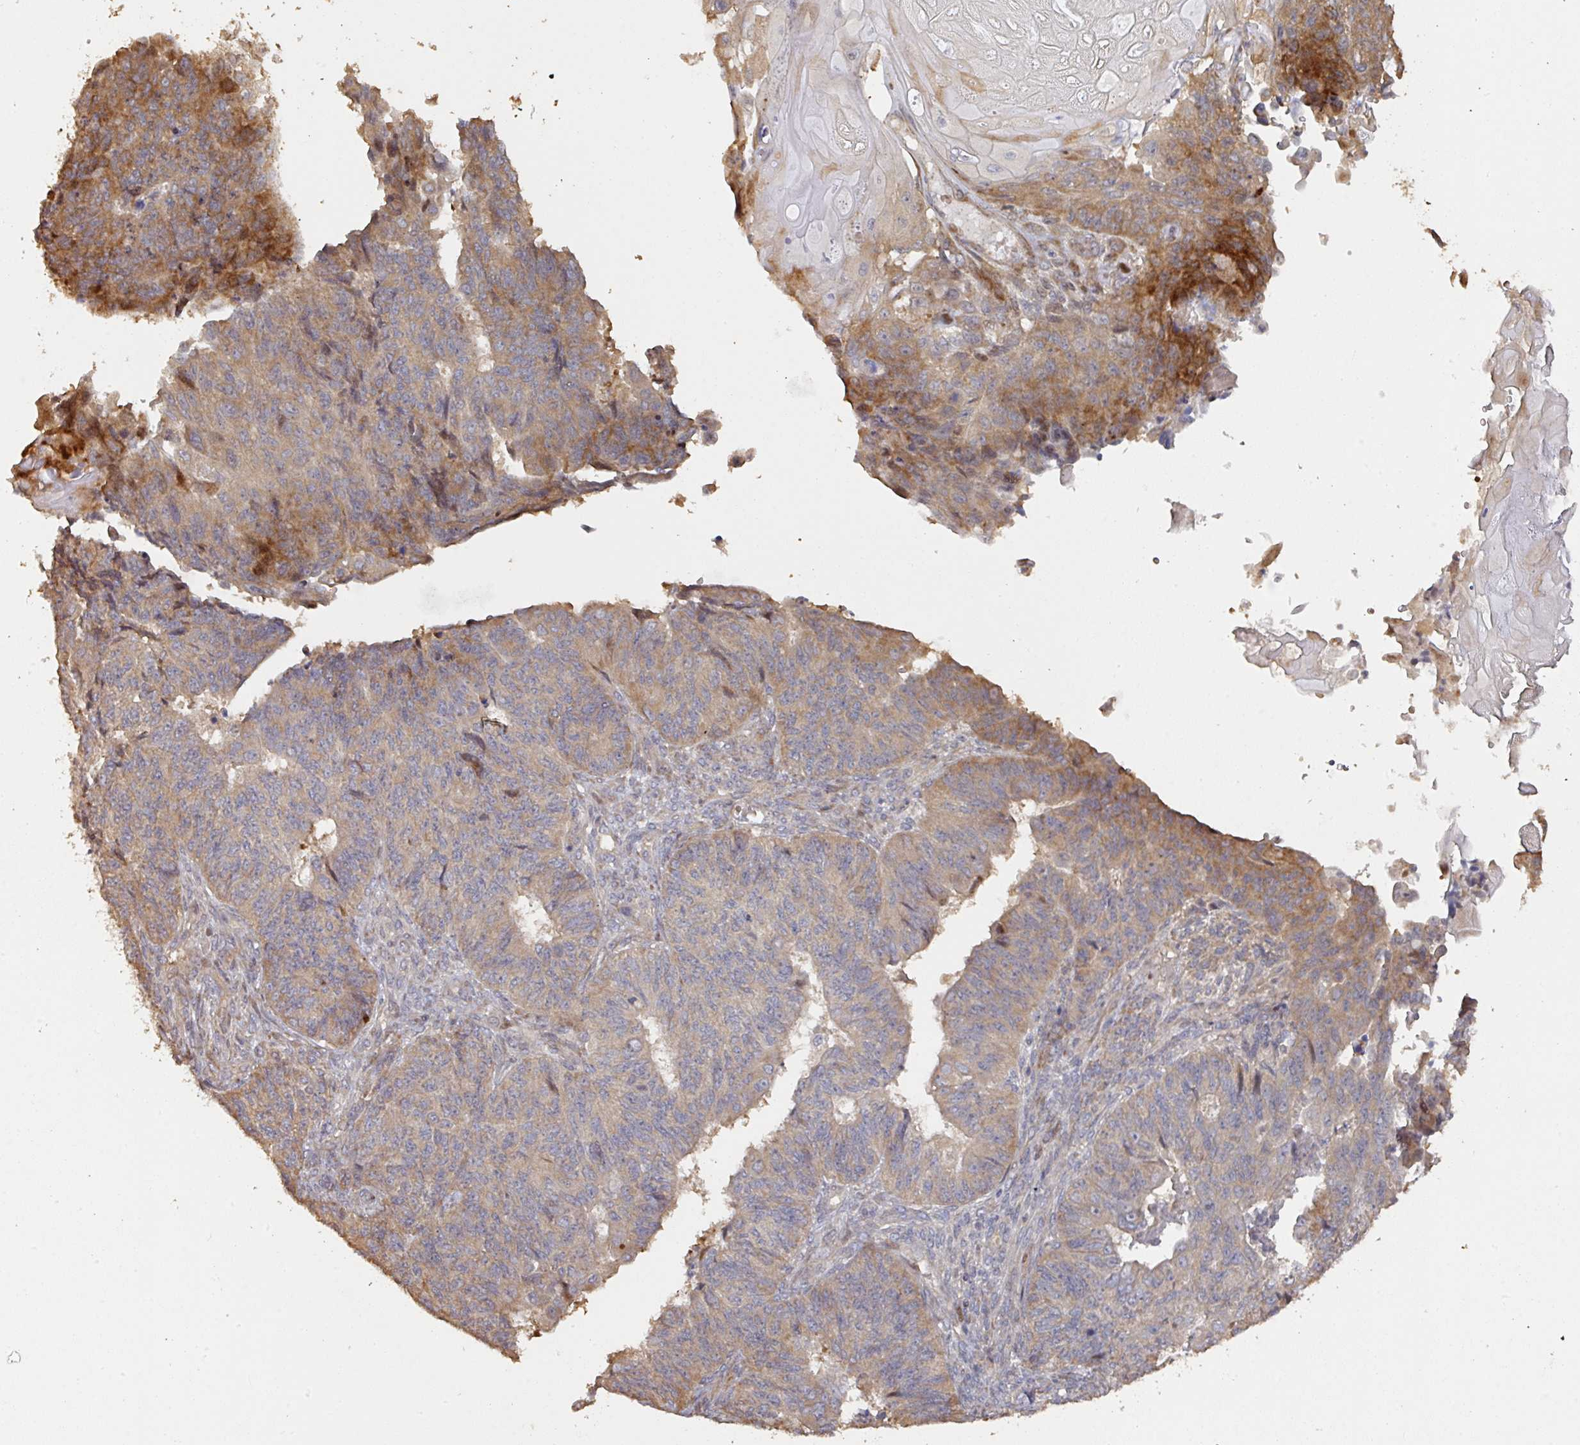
{"staining": {"intensity": "moderate", "quantity": ">75%", "location": "cytoplasmic/membranous"}, "tissue": "endometrial cancer", "cell_type": "Tumor cells", "image_type": "cancer", "snomed": [{"axis": "morphology", "description": "Adenocarcinoma, NOS"}, {"axis": "topography", "description": "Endometrium"}], "caption": "A histopathology image of human endometrial cancer (adenocarcinoma) stained for a protein demonstrates moderate cytoplasmic/membranous brown staining in tumor cells.", "gene": "CA7", "patient": {"sex": "female", "age": 32}}